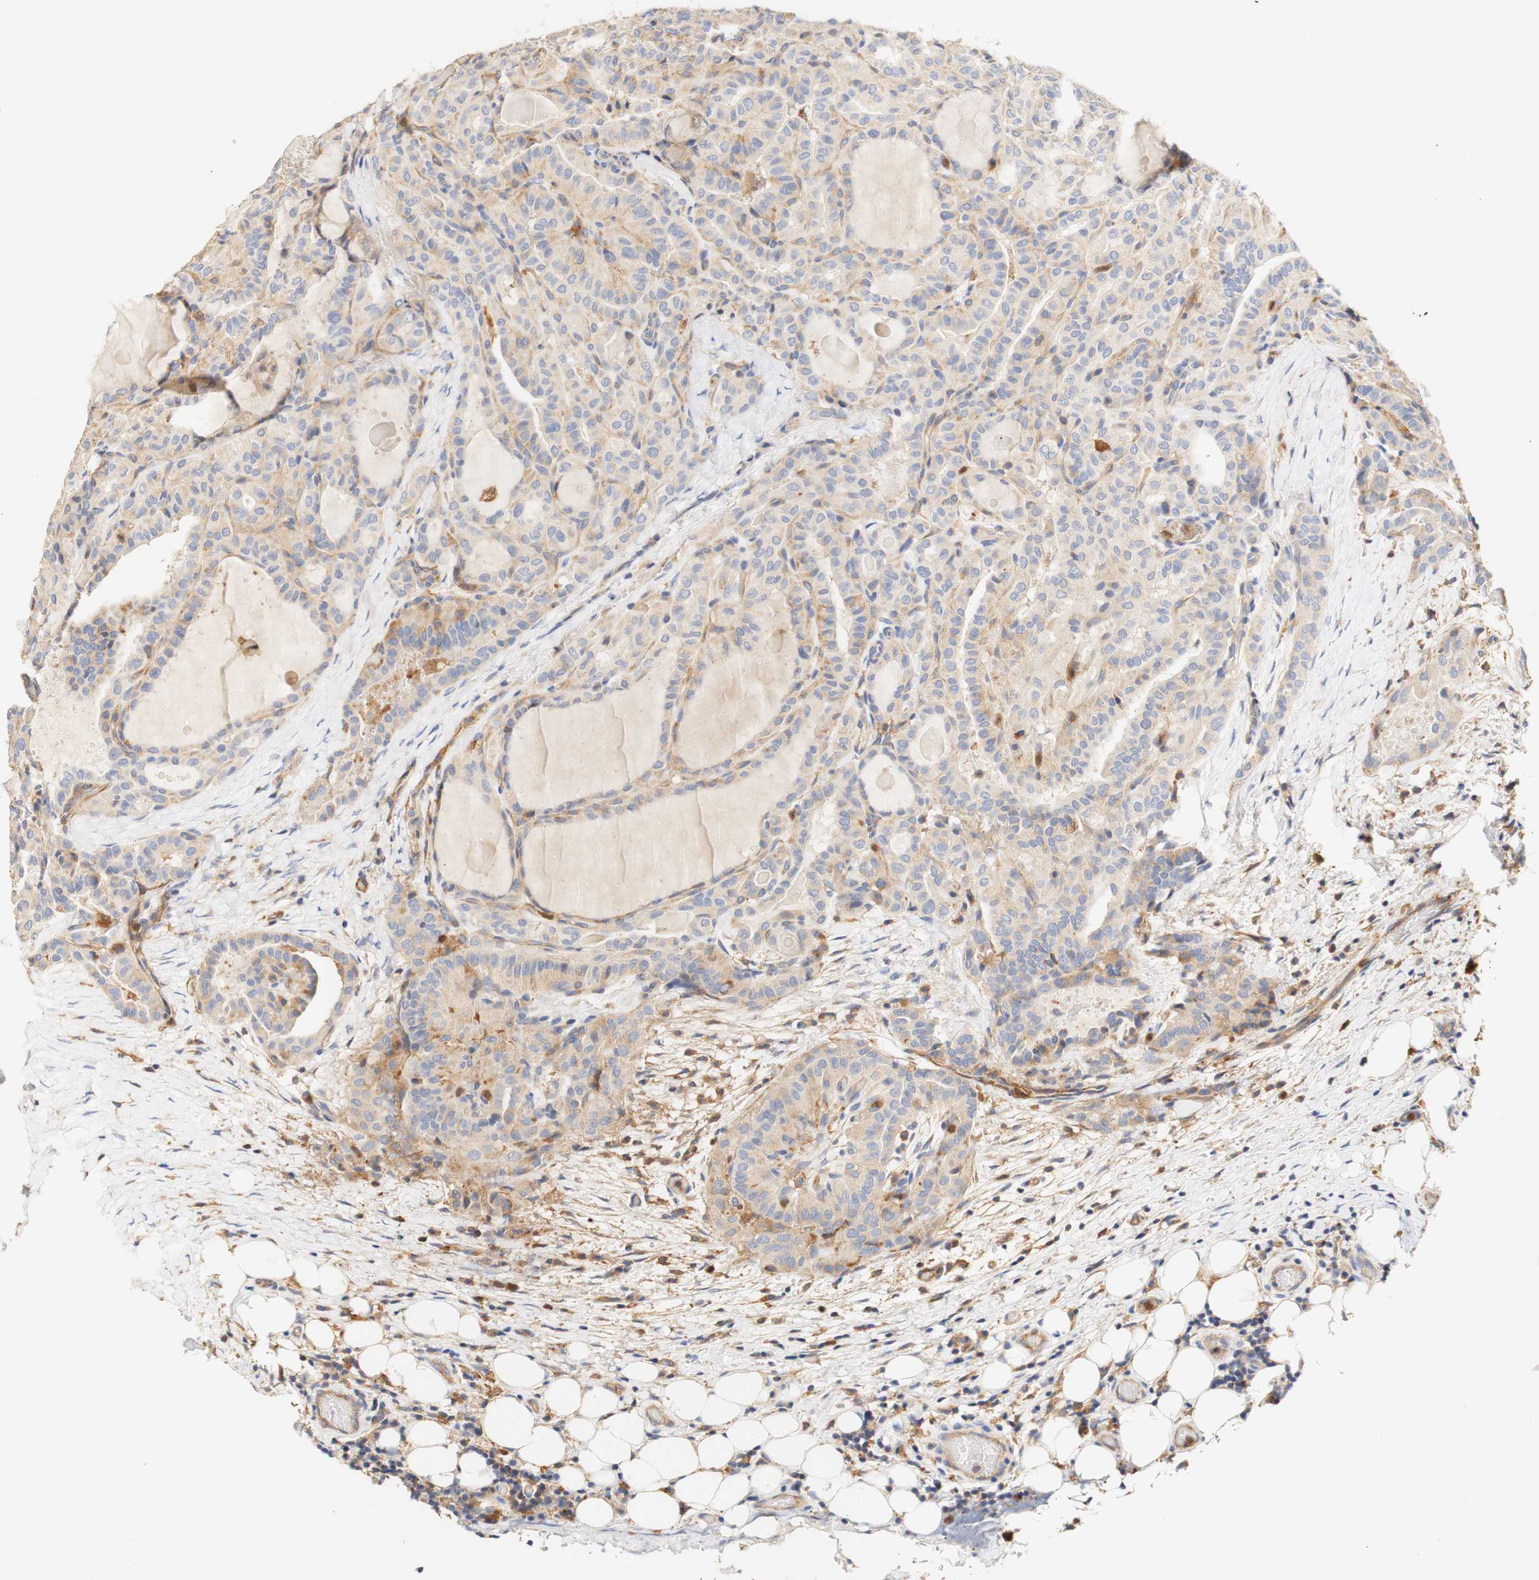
{"staining": {"intensity": "weak", "quantity": "25%-75%", "location": "cytoplasmic/membranous"}, "tissue": "thyroid cancer", "cell_type": "Tumor cells", "image_type": "cancer", "snomed": [{"axis": "morphology", "description": "Papillary adenocarcinoma, NOS"}, {"axis": "topography", "description": "Thyroid gland"}], "caption": "Thyroid cancer stained with a brown dye shows weak cytoplasmic/membranous positive positivity in about 25%-75% of tumor cells.", "gene": "PCDH7", "patient": {"sex": "male", "age": 77}}